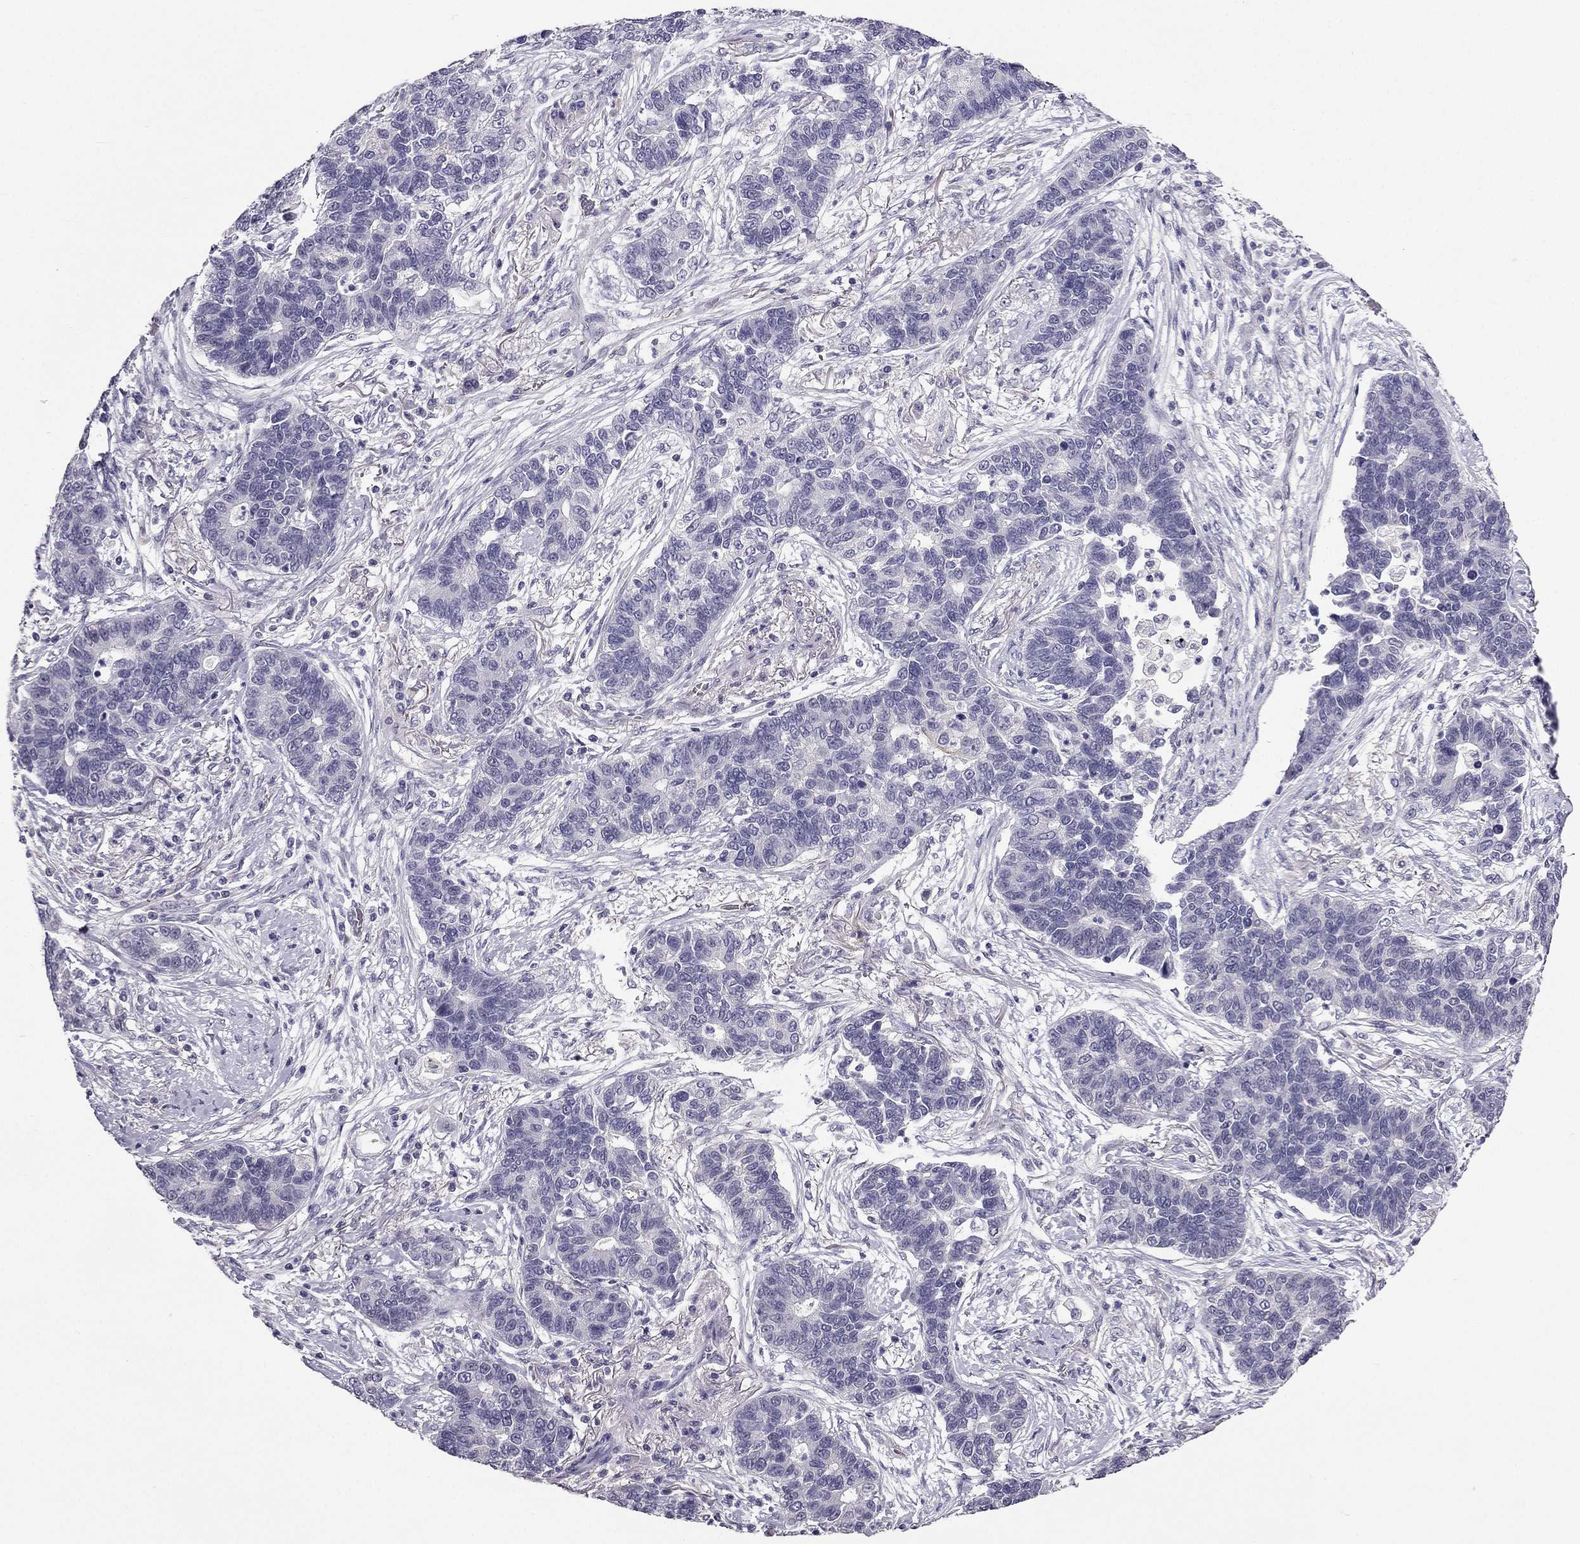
{"staining": {"intensity": "negative", "quantity": "none", "location": "none"}, "tissue": "lung cancer", "cell_type": "Tumor cells", "image_type": "cancer", "snomed": [{"axis": "morphology", "description": "Adenocarcinoma, NOS"}, {"axis": "topography", "description": "Lung"}], "caption": "Immunohistochemical staining of lung cancer (adenocarcinoma) demonstrates no significant positivity in tumor cells. (Immunohistochemistry (ihc), brightfield microscopy, high magnification).", "gene": "HSFX1", "patient": {"sex": "female", "age": 57}}